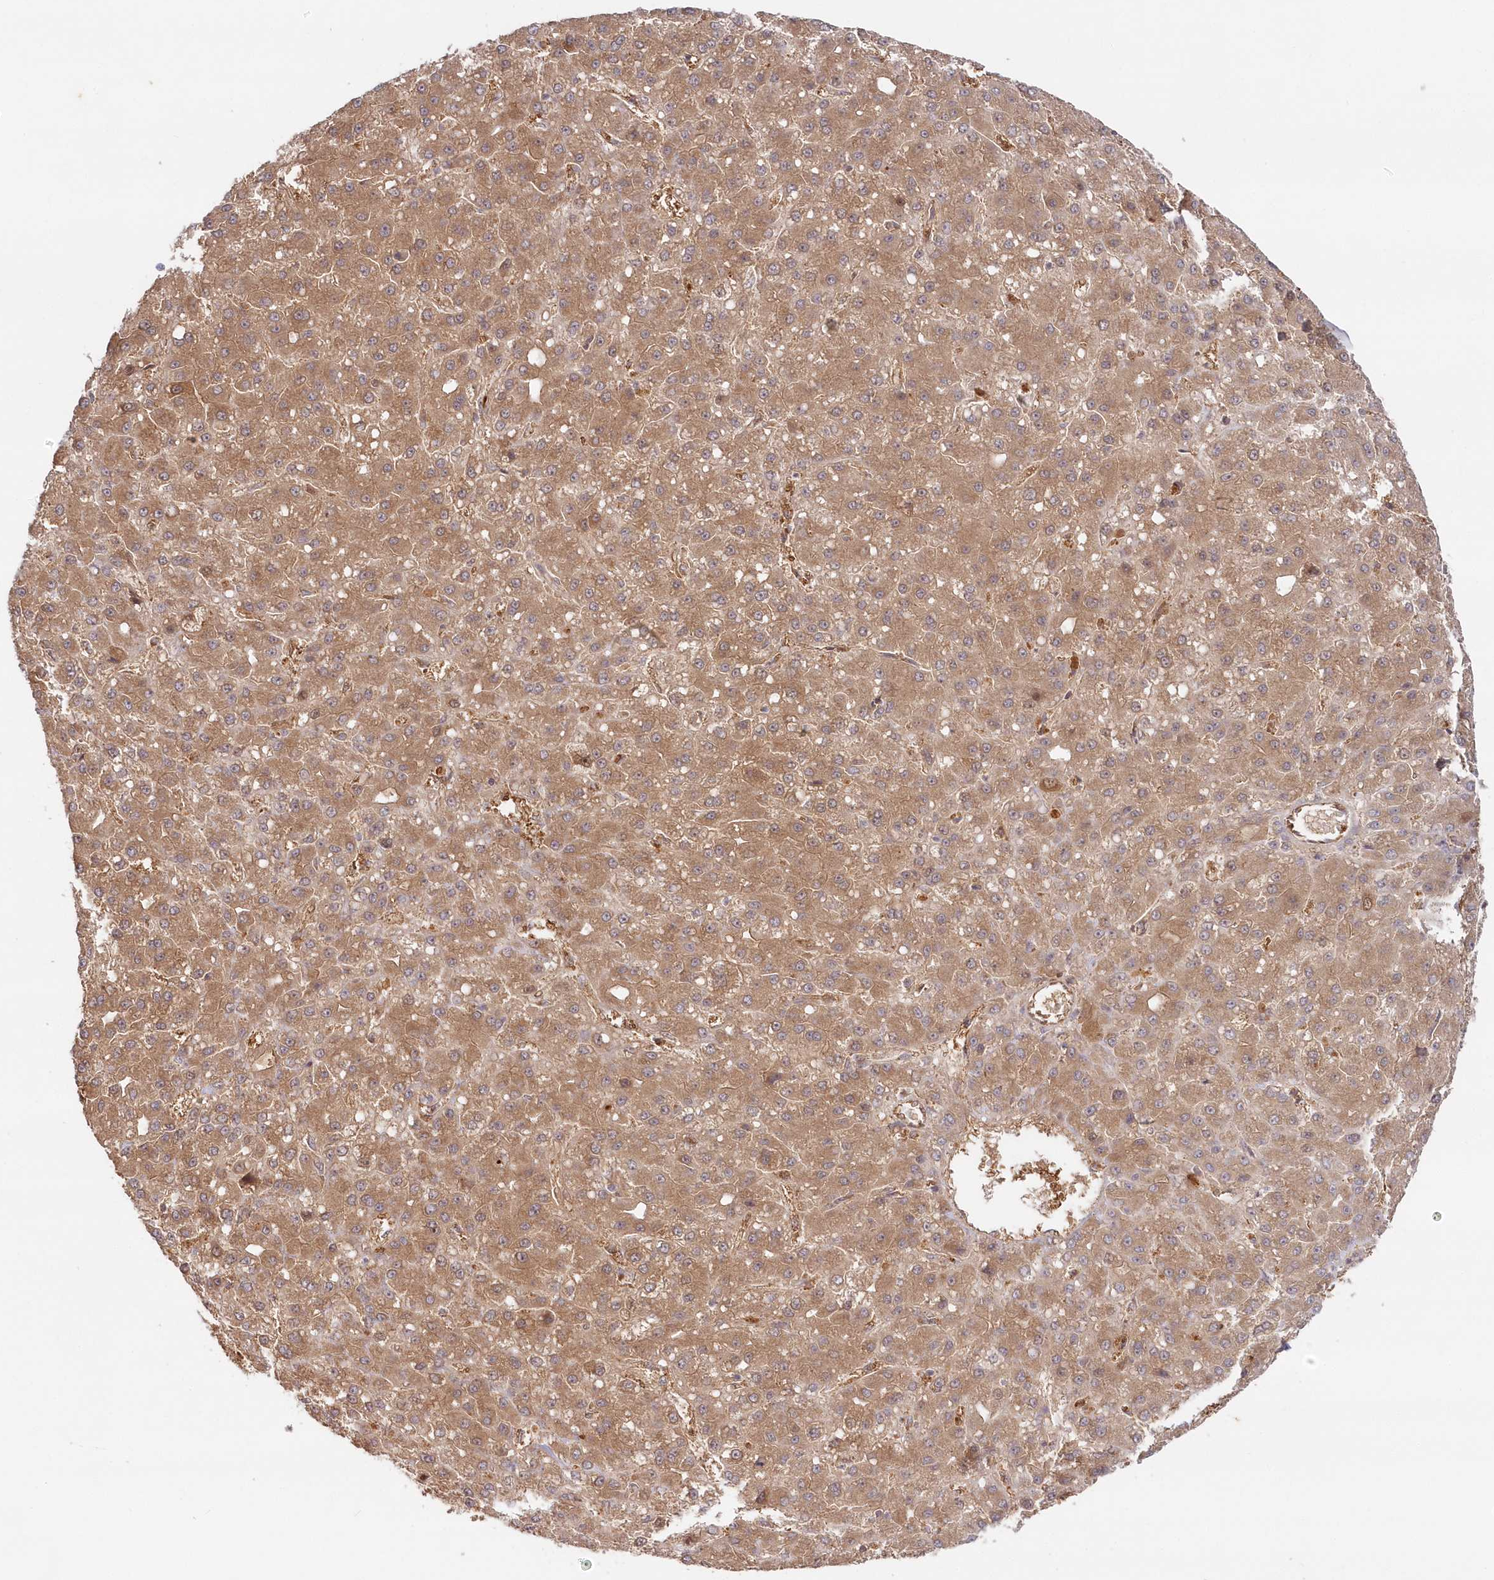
{"staining": {"intensity": "moderate", "quantity": ">75%", "location": "cytoplasmic/membranous"}, "tissue": "liver cancer", "cell_type": "Tumor cells", "image_type": "cancer", "snomed": [{"axis": "morphology", "description": "Carcinoma, Hepatocellular, NOS"}, {"axis": "topography", "description": "Liver"}], "caption": "This histopathology image demonstrates liver cancer (hepatocellular carcinoma) stained with immunohistochemistry to label a protein in brown. The cytoplasmic/membranous of tumor cells show moderate positivity for the protein. Nuclei are counter-stained blue.", "gene": "GBE1", "patient": {"sex": "male", "age": 67}}